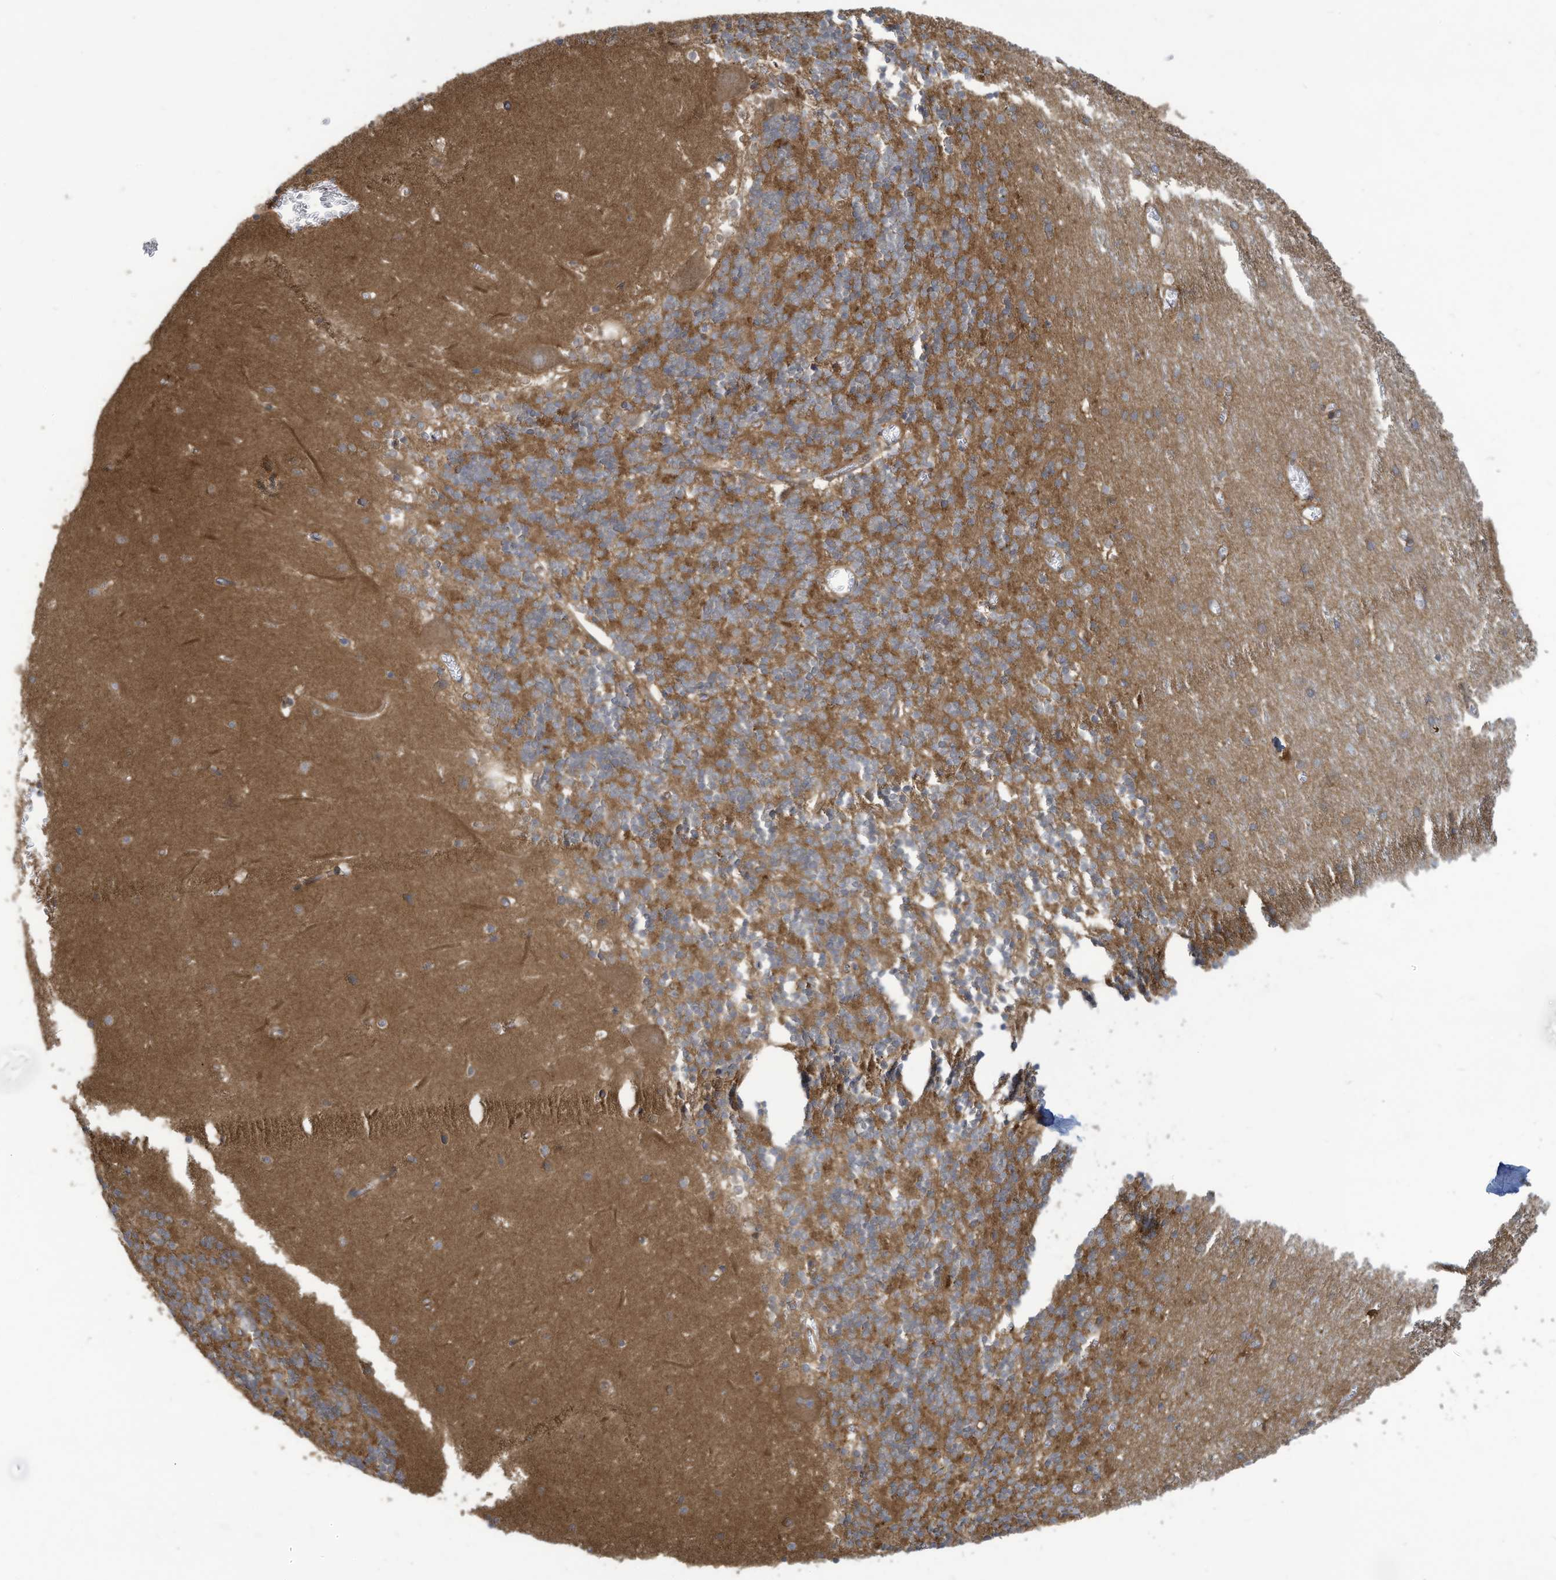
{"staining": {"intensity": "moderate", "quantity": ">75%", "location": "cytoplasmic/membranous"}, "tissue": "cerebellum", "cell_type": "Cells in granular layer", "image_type": "normal", "snomed": [{"axis": "morphology", "description": "Normal tissue, NOS"}, {"axis": "topography", "description": "Cerebellum"}], "caption": "An image of cerebellum stained for a protein demonstrates moderate cytoplasmic/membranous brown staining in cells in granular layer.", "gene": "ADI1", "patient": {"sex": "male", "age": 37}}